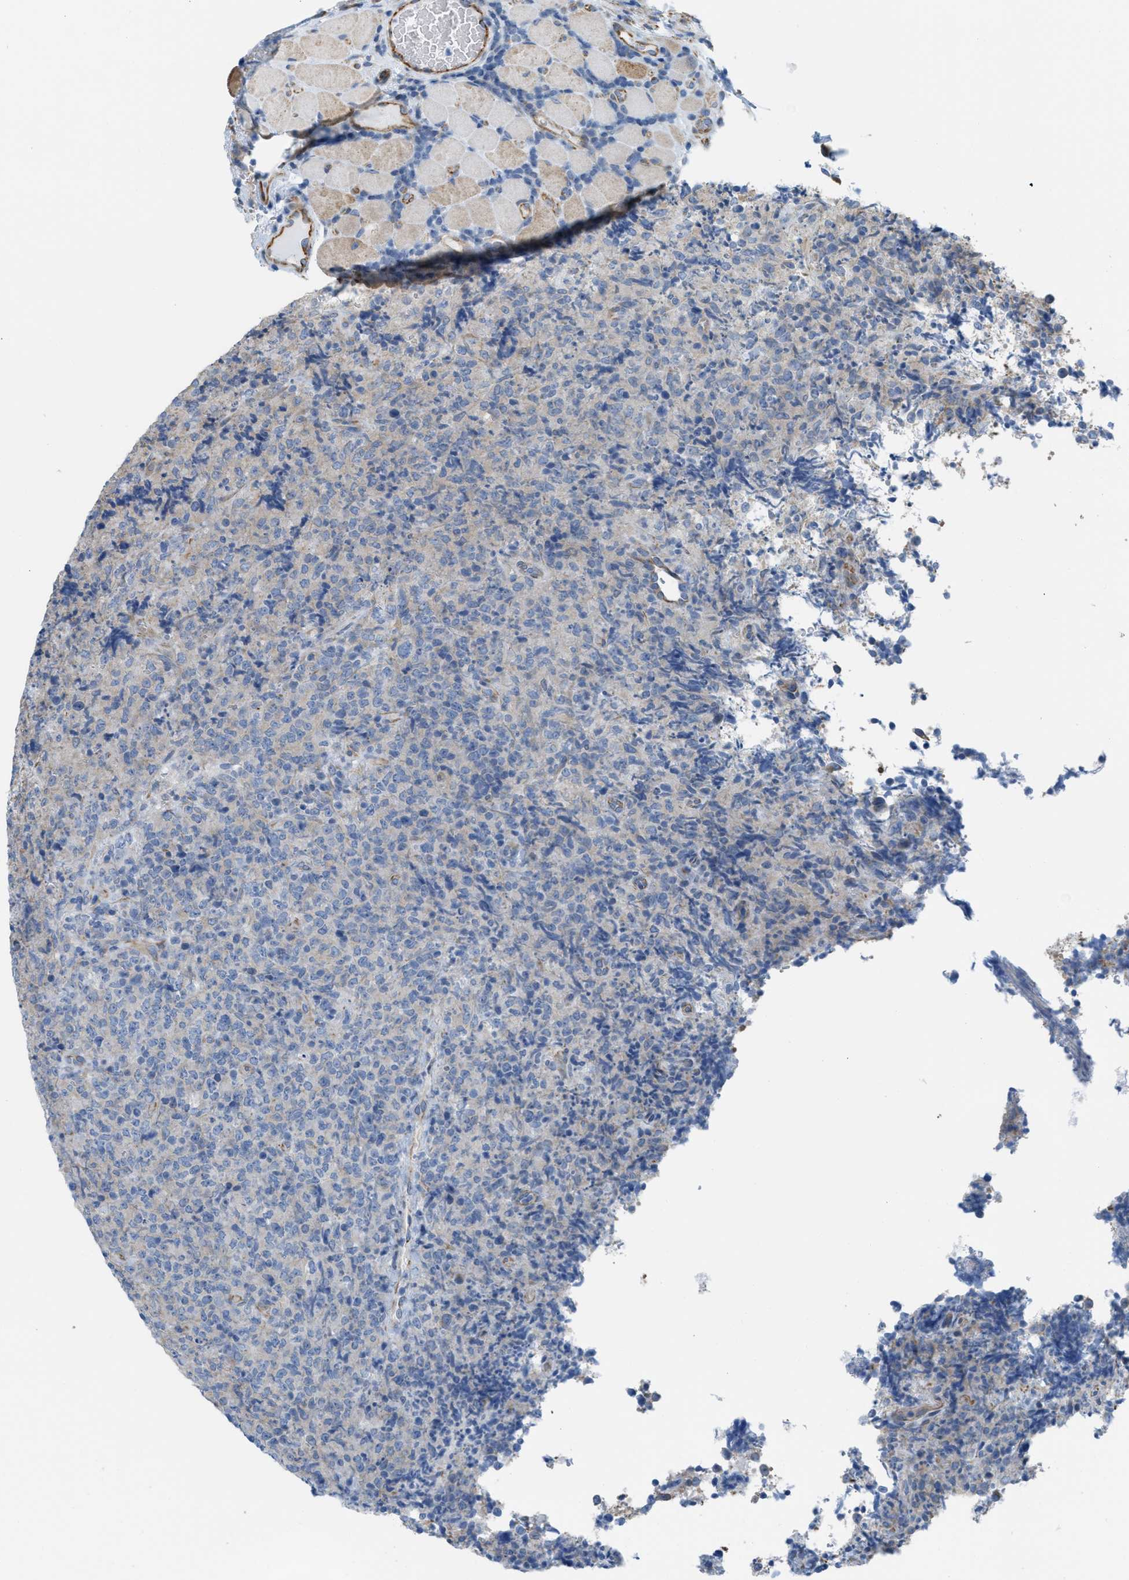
{"staining": {"intensity": "negative", "quantity": "none", "location": "none"}, "tissue": "lymphoma", "cell_type": "Tumor cells", "image_type": "cancer", "snomed": [{"axis": "morphology", "description": "Malignant lymphoma, non-Hodgkin's type, High grade"}, {"axis": "topography", "description": "Tonsil"}], "caption": "Human malignant lymphoma, non-Hodgkin's type (high-grade) stained for a protein using immunohistochemistry reveals no staining in tumor cells.", "gene": "SLC12A1", "patient": {"sex": "female", "age": 36}}